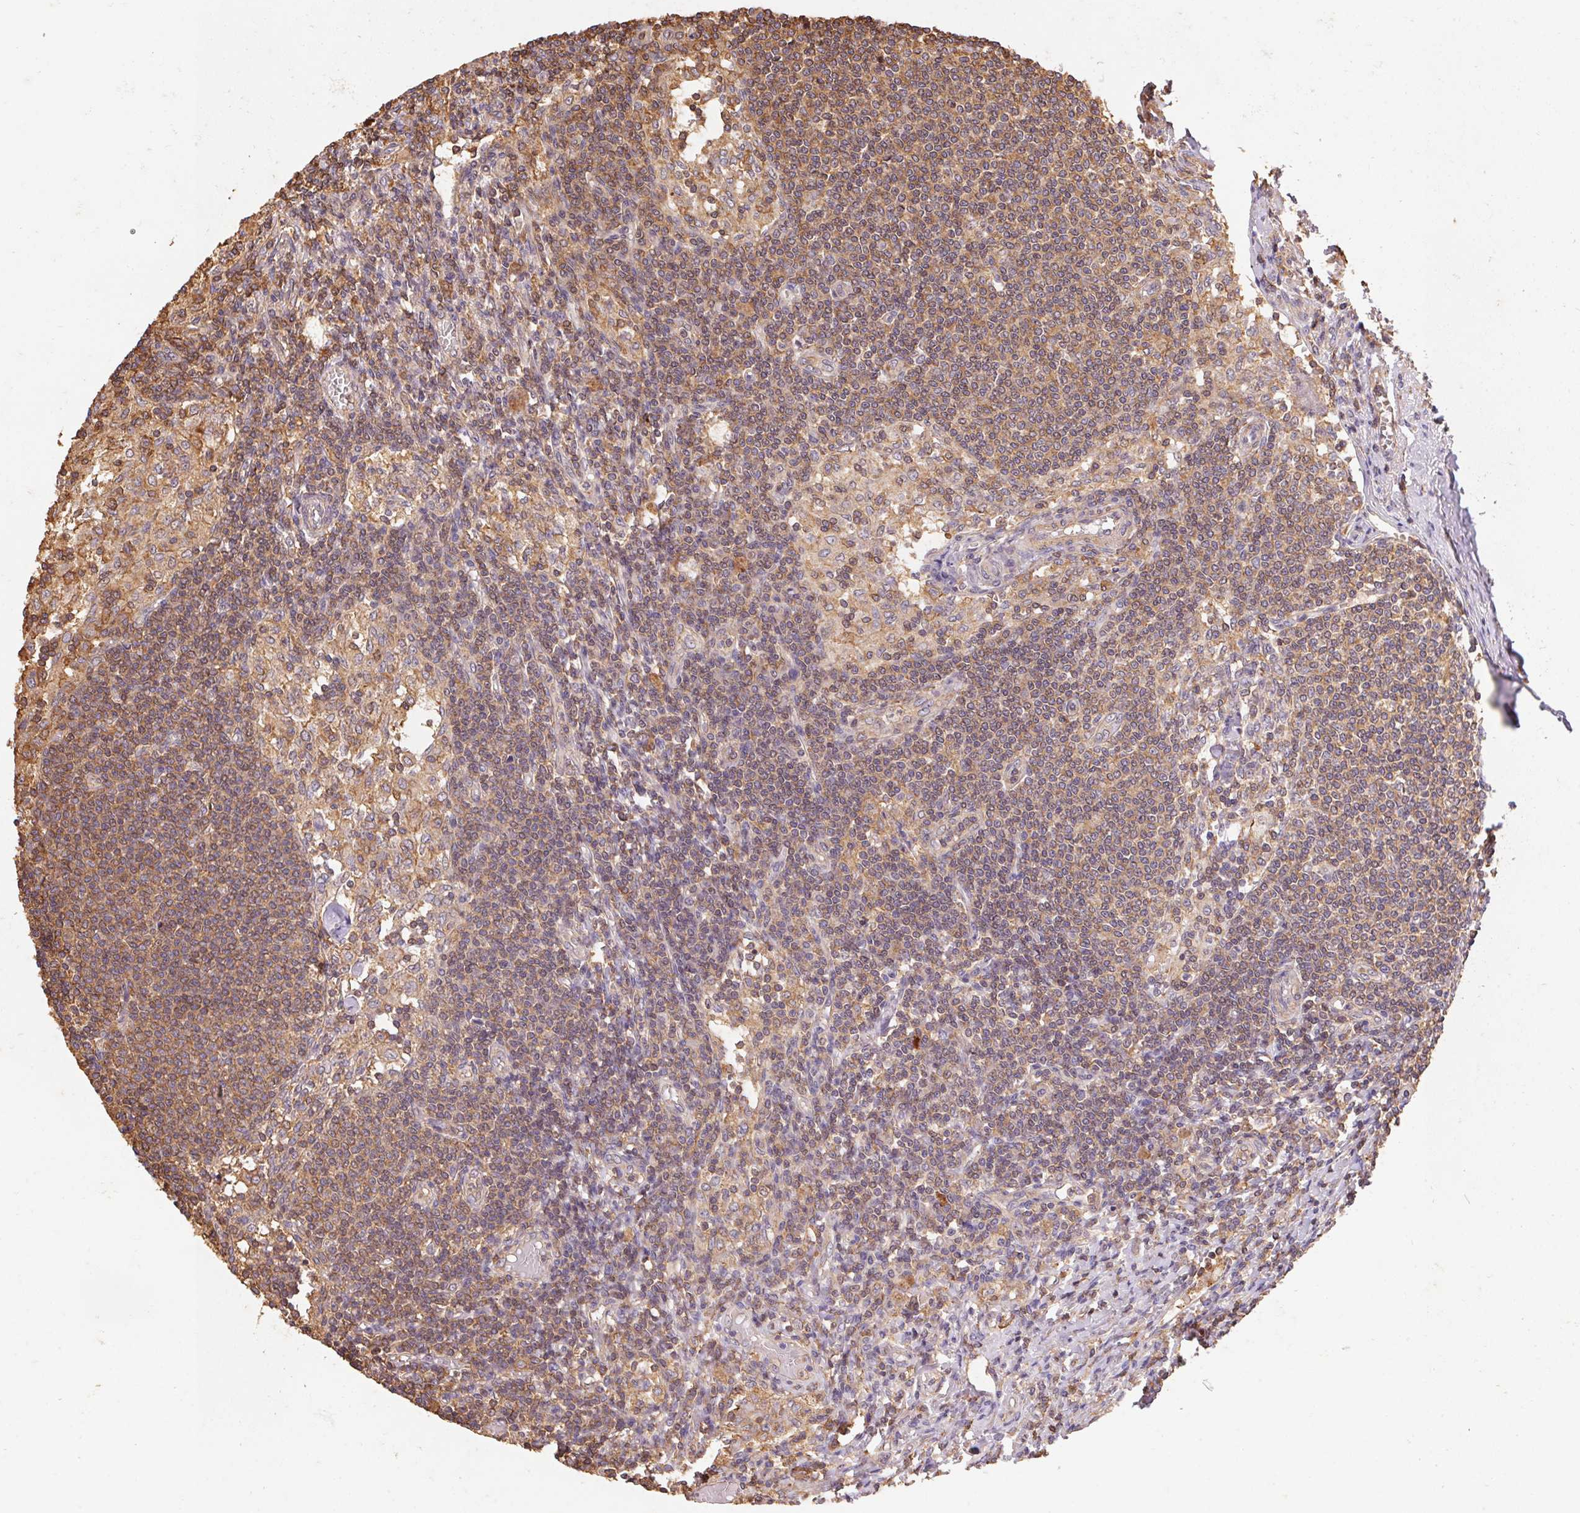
{"staining": {"intensity": "weak", "quantity": "25%-75%", "location": "cytoplasmic/membranous"}, "tissue": "lymph node", "cell_type": "Germinal center cells", "image_type": "normal", "snomed": [{"axis": "morphology", "description": "Normal tissue, NOS"}, {"axis": "topography", "description": "Lymph node"}], "caption": "Protein staining shows weak cytoplasmic/membranous expression in approximately 25%-75% of germinal center cells in unremarkable lymph node.", "gene": "ATG10", "patient": {"sex": "female", "age": 69}}